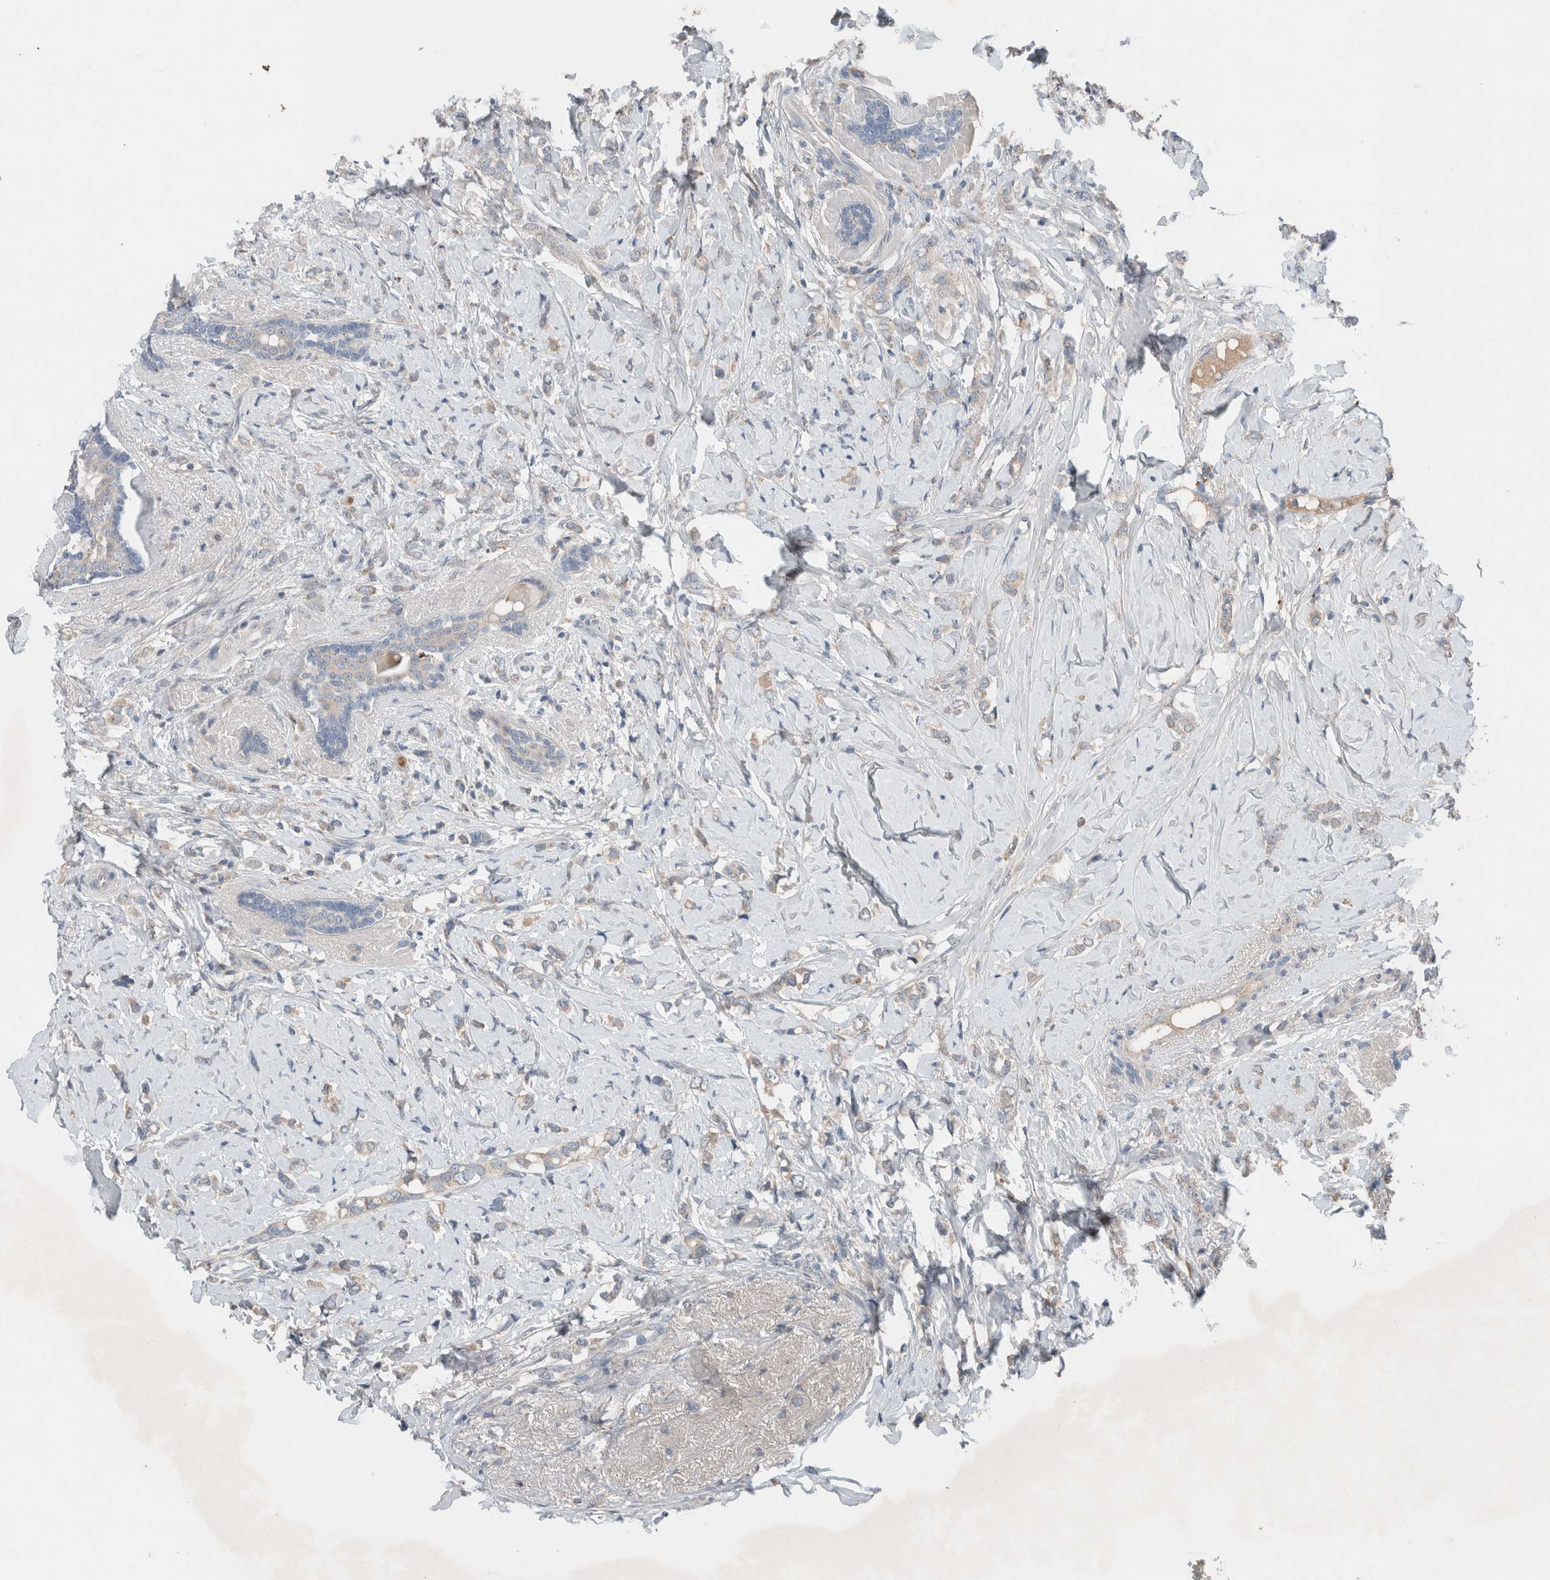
{"staining": {"intensity": "weak", "quantity": "<25%", "location": "cytoplasmic/membranous"}, "tissue": "breast cancer", "cell_type": "Tumor cells", "image_type": "cancer", "snomed": [{"axis": "morphology", "description": "Normal tissue, NOS"}, {"axis": "morphology", "description": "Lobular carcinoma"}, {"axis": "topography", "description": "Breast"}], "caption": "Photomicrograph shows no protein positivity in tumor cells of breast cancer (lobular carcinoma) tissue.", "gene": "UGCG", "patient": {"sex": "female", "age": 47}}